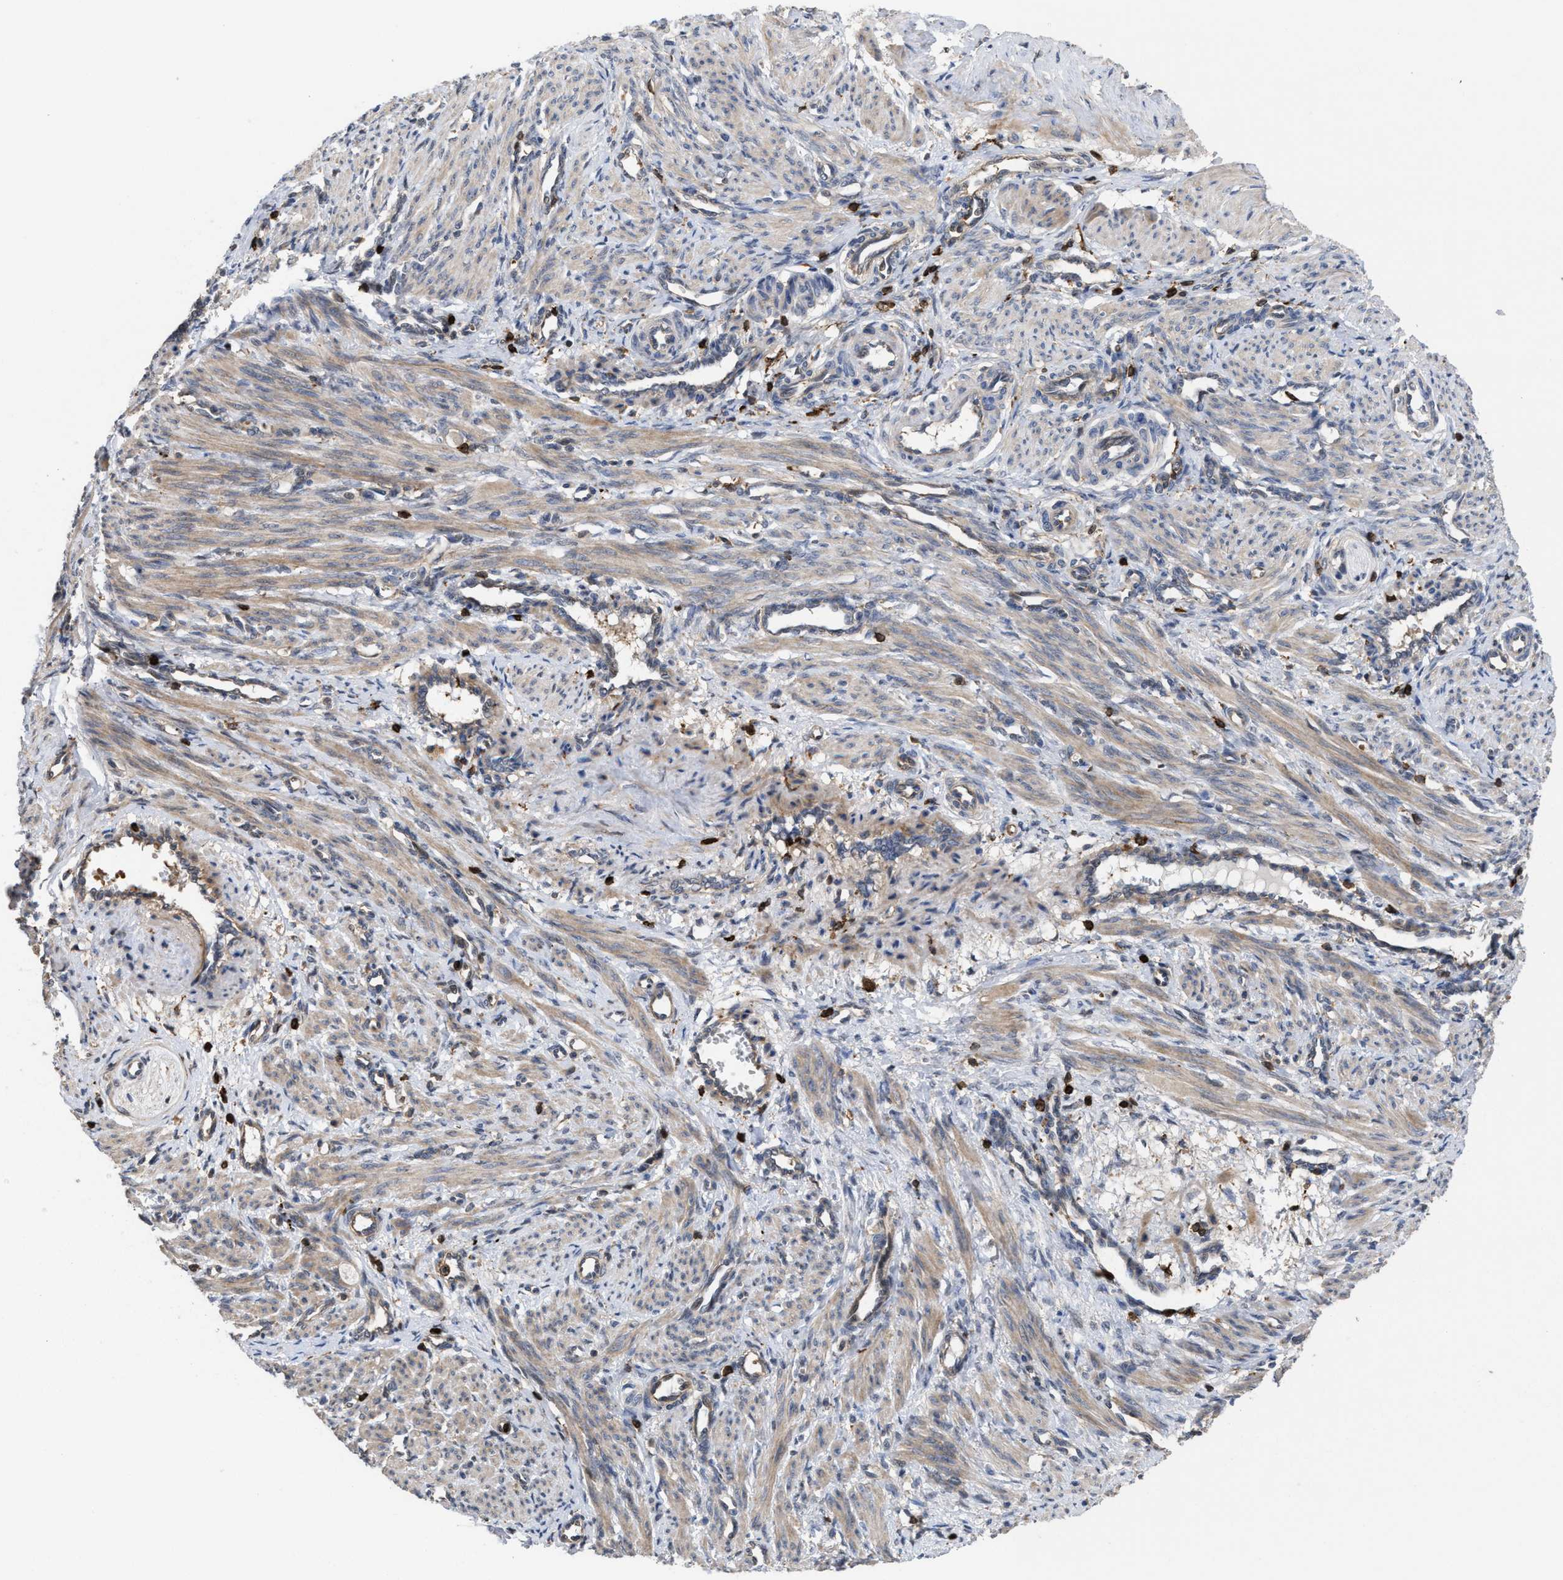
{"staining": {"intensity": "moderate", "quantity": "25%-75%", "location": "cytoplasmic/membranous"}, "tissue": "smooth muscle", "cell_type": "Smooth muscle cells", "image_type": "normal", "snomed": [{"axis": "morphology", "description": "Normal tissue, NOS"}, {"axis": "topography", "description": "Endometrium"}], "caption": "Moderate cytoplasmic/membranous positivity is appreciated in about 25%-75% of smooth muscle cells in benign smooth muscle.", "gene": "PTPRE", "patient": {"sex": "female", "age": 33}}